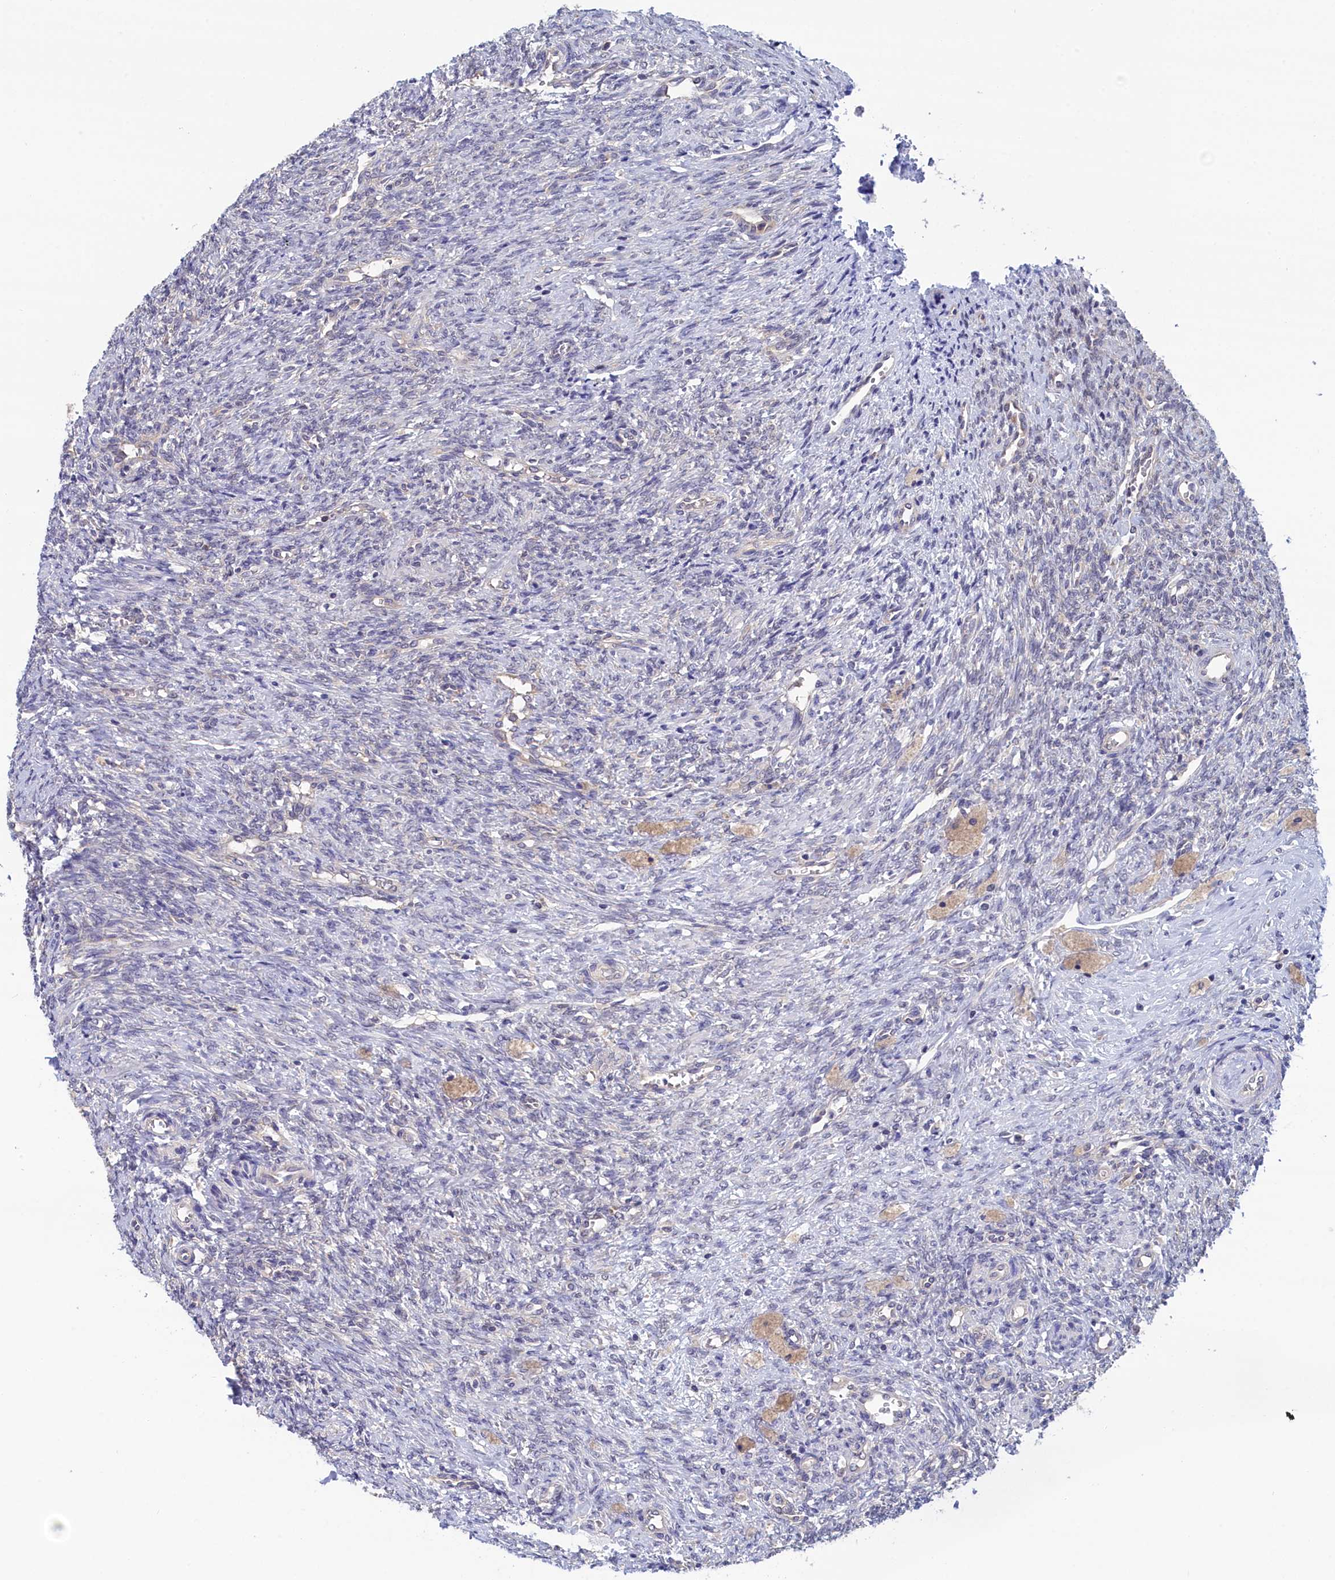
{"staining": {"intensity": "negative", "quantity": "none", "location": "none"}, "tissue": "ovary", "cell_type": "Ovarian stroma cells", "image_type": "normal", "snomed": [{"axis": "morphology", "description": "Normal tissue, NOS"}, {"axis": "topography", "description": "Ovary"}], "caption": "High power microscopy photomicrograph of an immunohistochemistry histopathology image of unremarkable ovary, revealing no significant staining in ovarian stroma cells.", "gene": "PGP", "patient": {"sex": "female", "age": 41}}